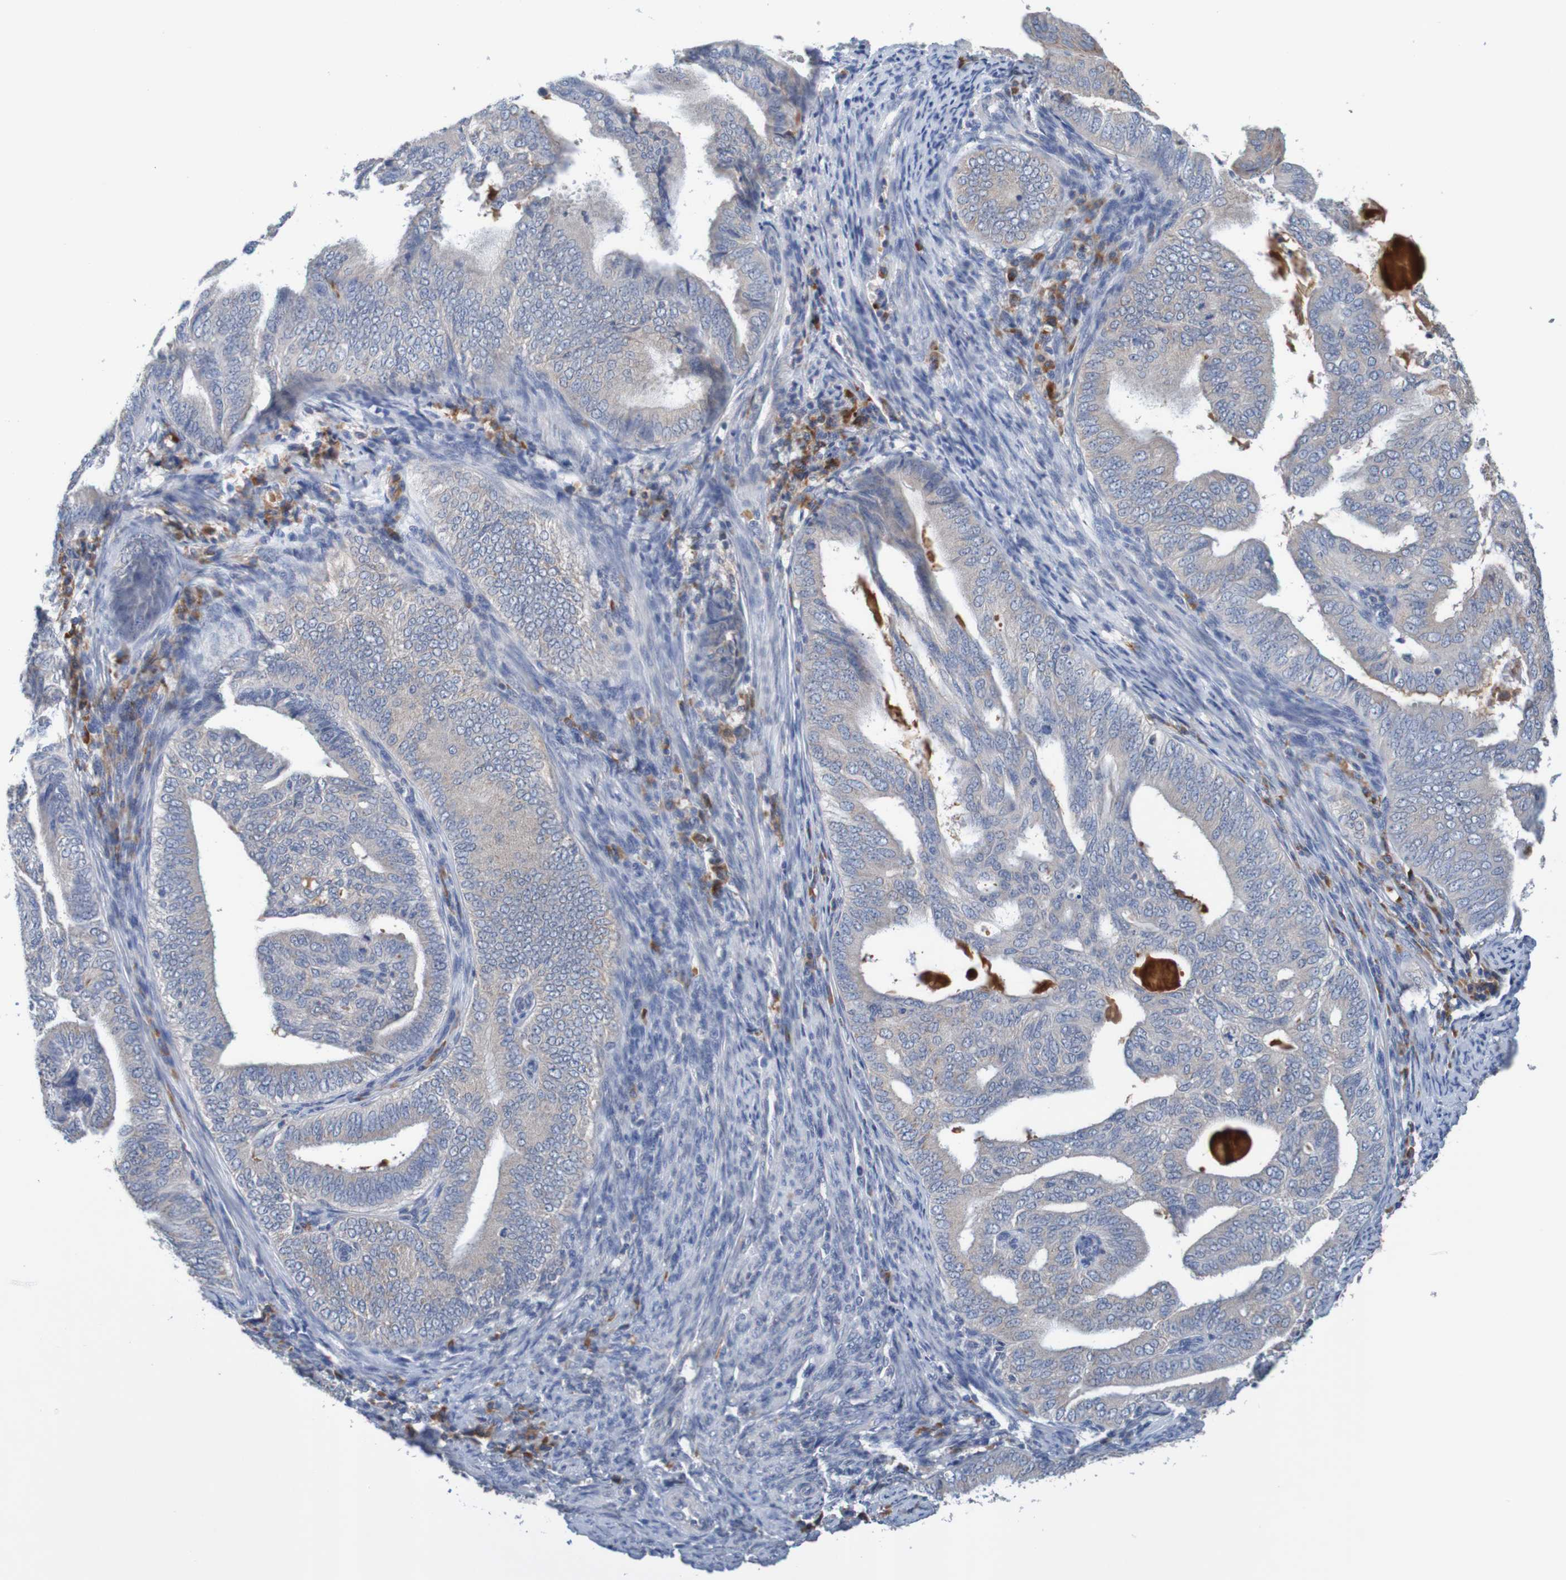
{"staining": {"intensity": "weak", "quantity": "25%-75%", "location": "cytoplasmic/membranous"}, "tissue": "endometrial cancer", "cell_type": "Tumor cells", "image_type": "cancer", "snomed": [{"axis": "morphology", "description": "Adenocarcinoma, NOS"}, {"axis": "topography", "description": "Endometrium"}], "caption": "Immunohistochemical staining of endometrial adenocarcinoma shows low levels of weak cytoplasmic/membranous protein positivity in approximately 25%-75% of tumor cells.", "gene": "LTA", "patient": {"sex": "female", "age": 58}}